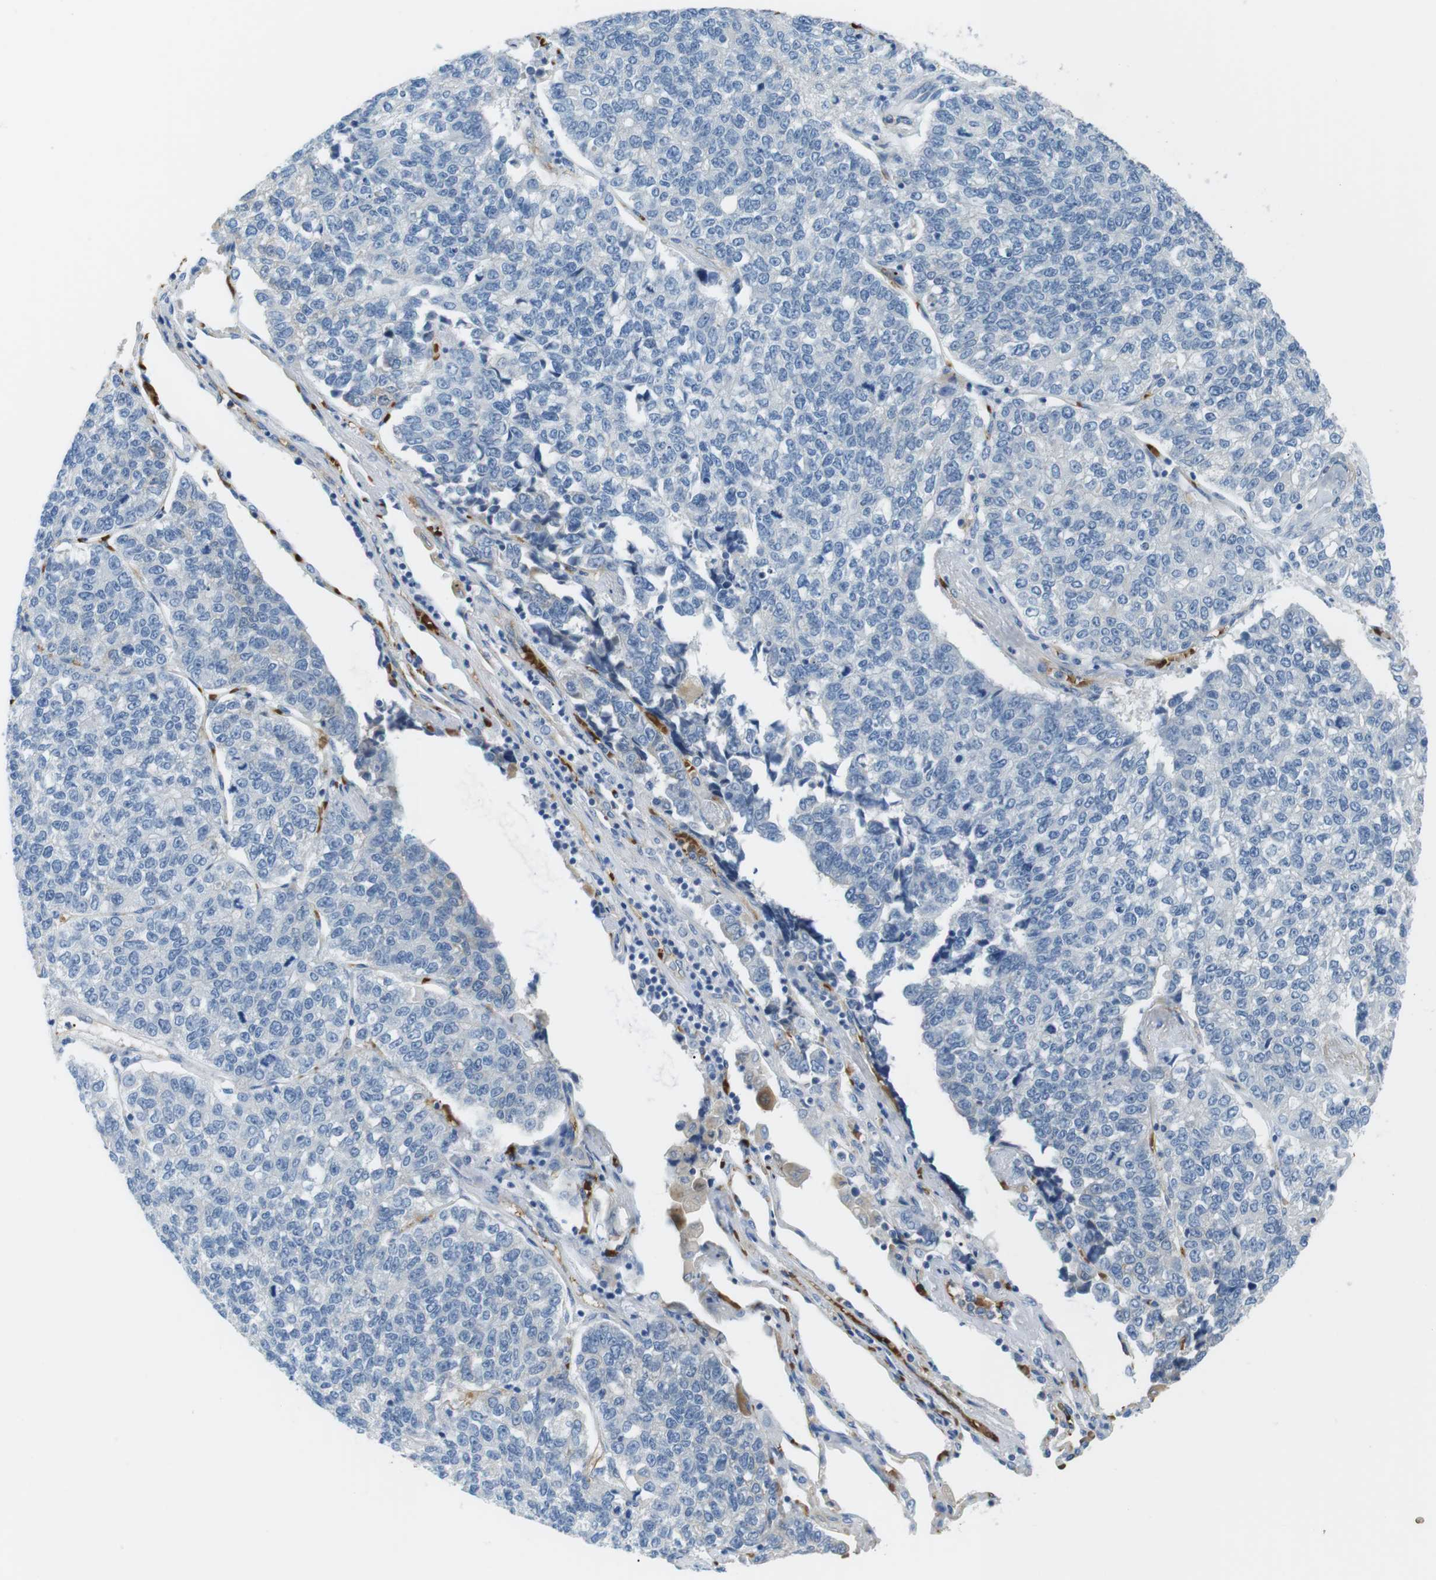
{"staining": {"intensity": "negative", "quantity": "none", "location": "none"}, "tissue": "lung cancer", "cell_type": "Tumor cells", "image_type": "cancer", "snomed": [{"axis": "morphology", "description": "Adenocarcinoma, NOS"}, {"axis": "topography", "description": "Lung"}], "caption": "DAB immunohistochemical staining of human adenocarcinoma (lung) reveals no significant positivity in tumor cells.", "gene": "ADCY10", "patient": {"sex": "male", "age": 49}}